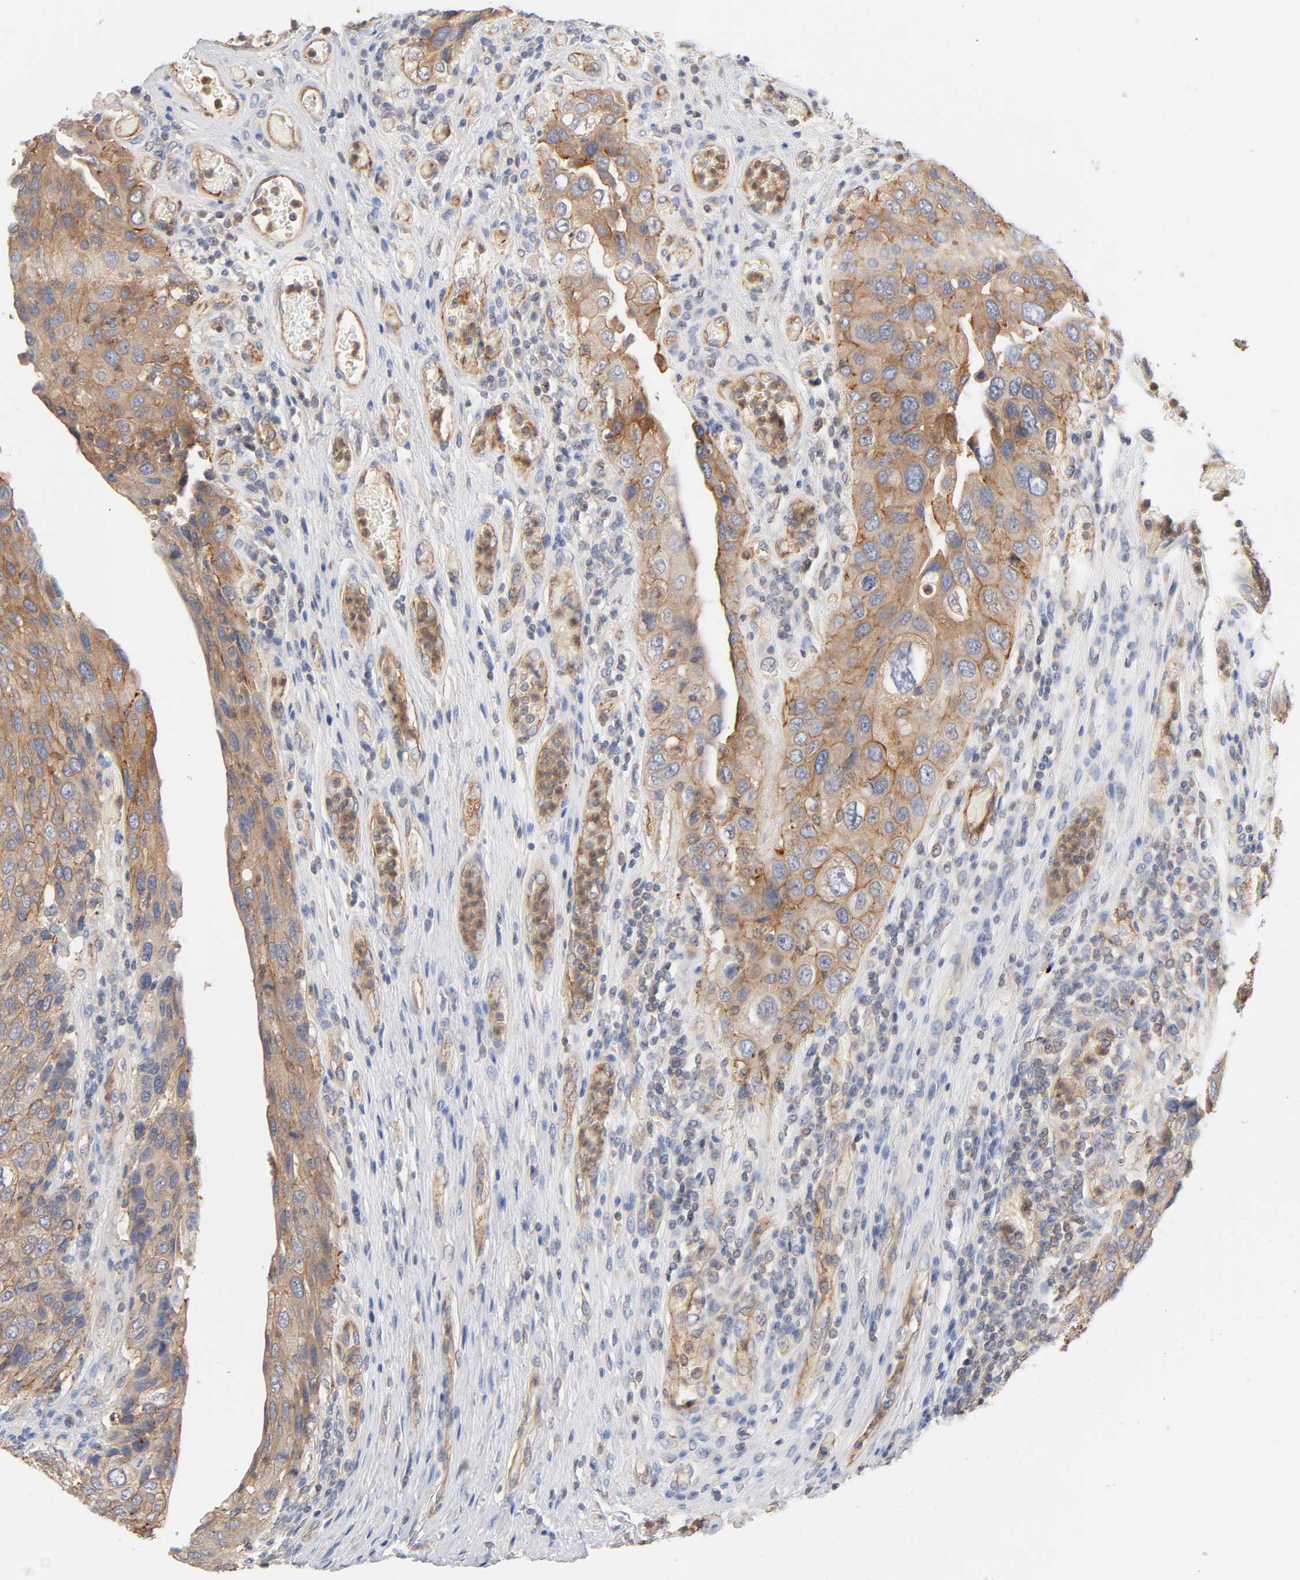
{"staining": {"intensity": "strong", "quantity": "25%-75%", "location": "cytoplasmic/membranous"}, "tissue": "urothelial cancer", "cell_type": "Tumor cells", "image_type": "cancer", "snomed": [{"axis": "morphology", "description": "Urothelial carcinoma, High grade"}, {"axis": "topography", "description": "Urinary bladder"}], "caption": "Urothelial cancer stained with DAB IHC demonstrates high levels of strong cytoplasmic/membranous positivity in about 25%-75% of tumor cells.", "gene": "STRN3", "patient": {"sex": "male", "age": 50}}